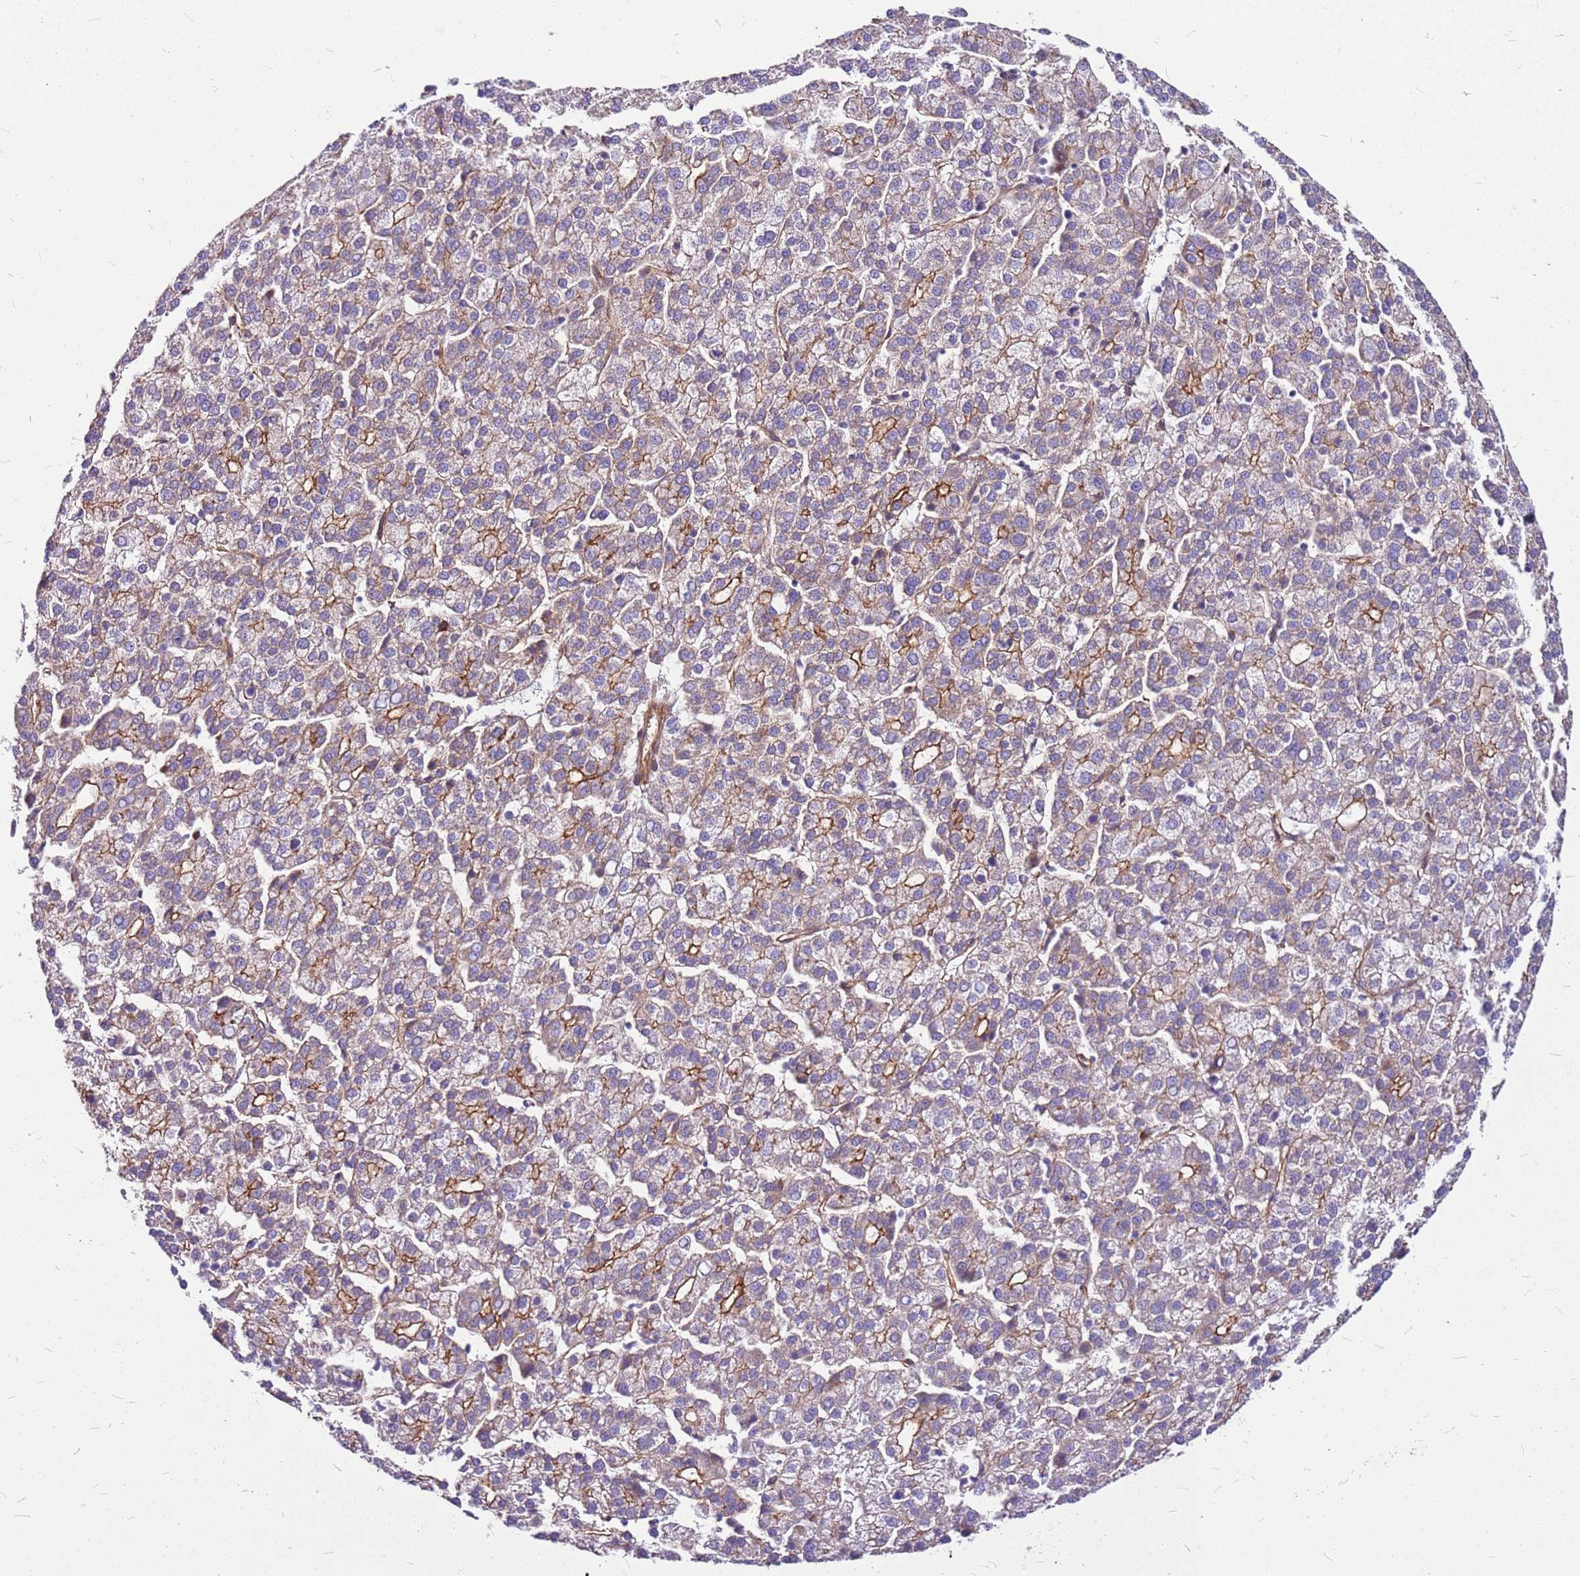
{"staining": {"intensity": "moderate", "quantity": "25%-75%", "location": "cytoplasmic/membranous"}, "tissue": "liver cancer", "cell_type": "Tumor cells", "image_type": "cancer", "snomed": [{"axis": "morphology", "description": "Carcinoma, Hepatocellular, NOS"}, {"axis": "topography", "description": "Liver"}], "caption": "About 25%-75% of tumor cells in human liver cancer display moderate cytoplasmic/membranous protein staining as visualized by brown immunohistochemical staining.", "gene": "TOPAZ1", "patient": {"sex": "female", "age": 58}}